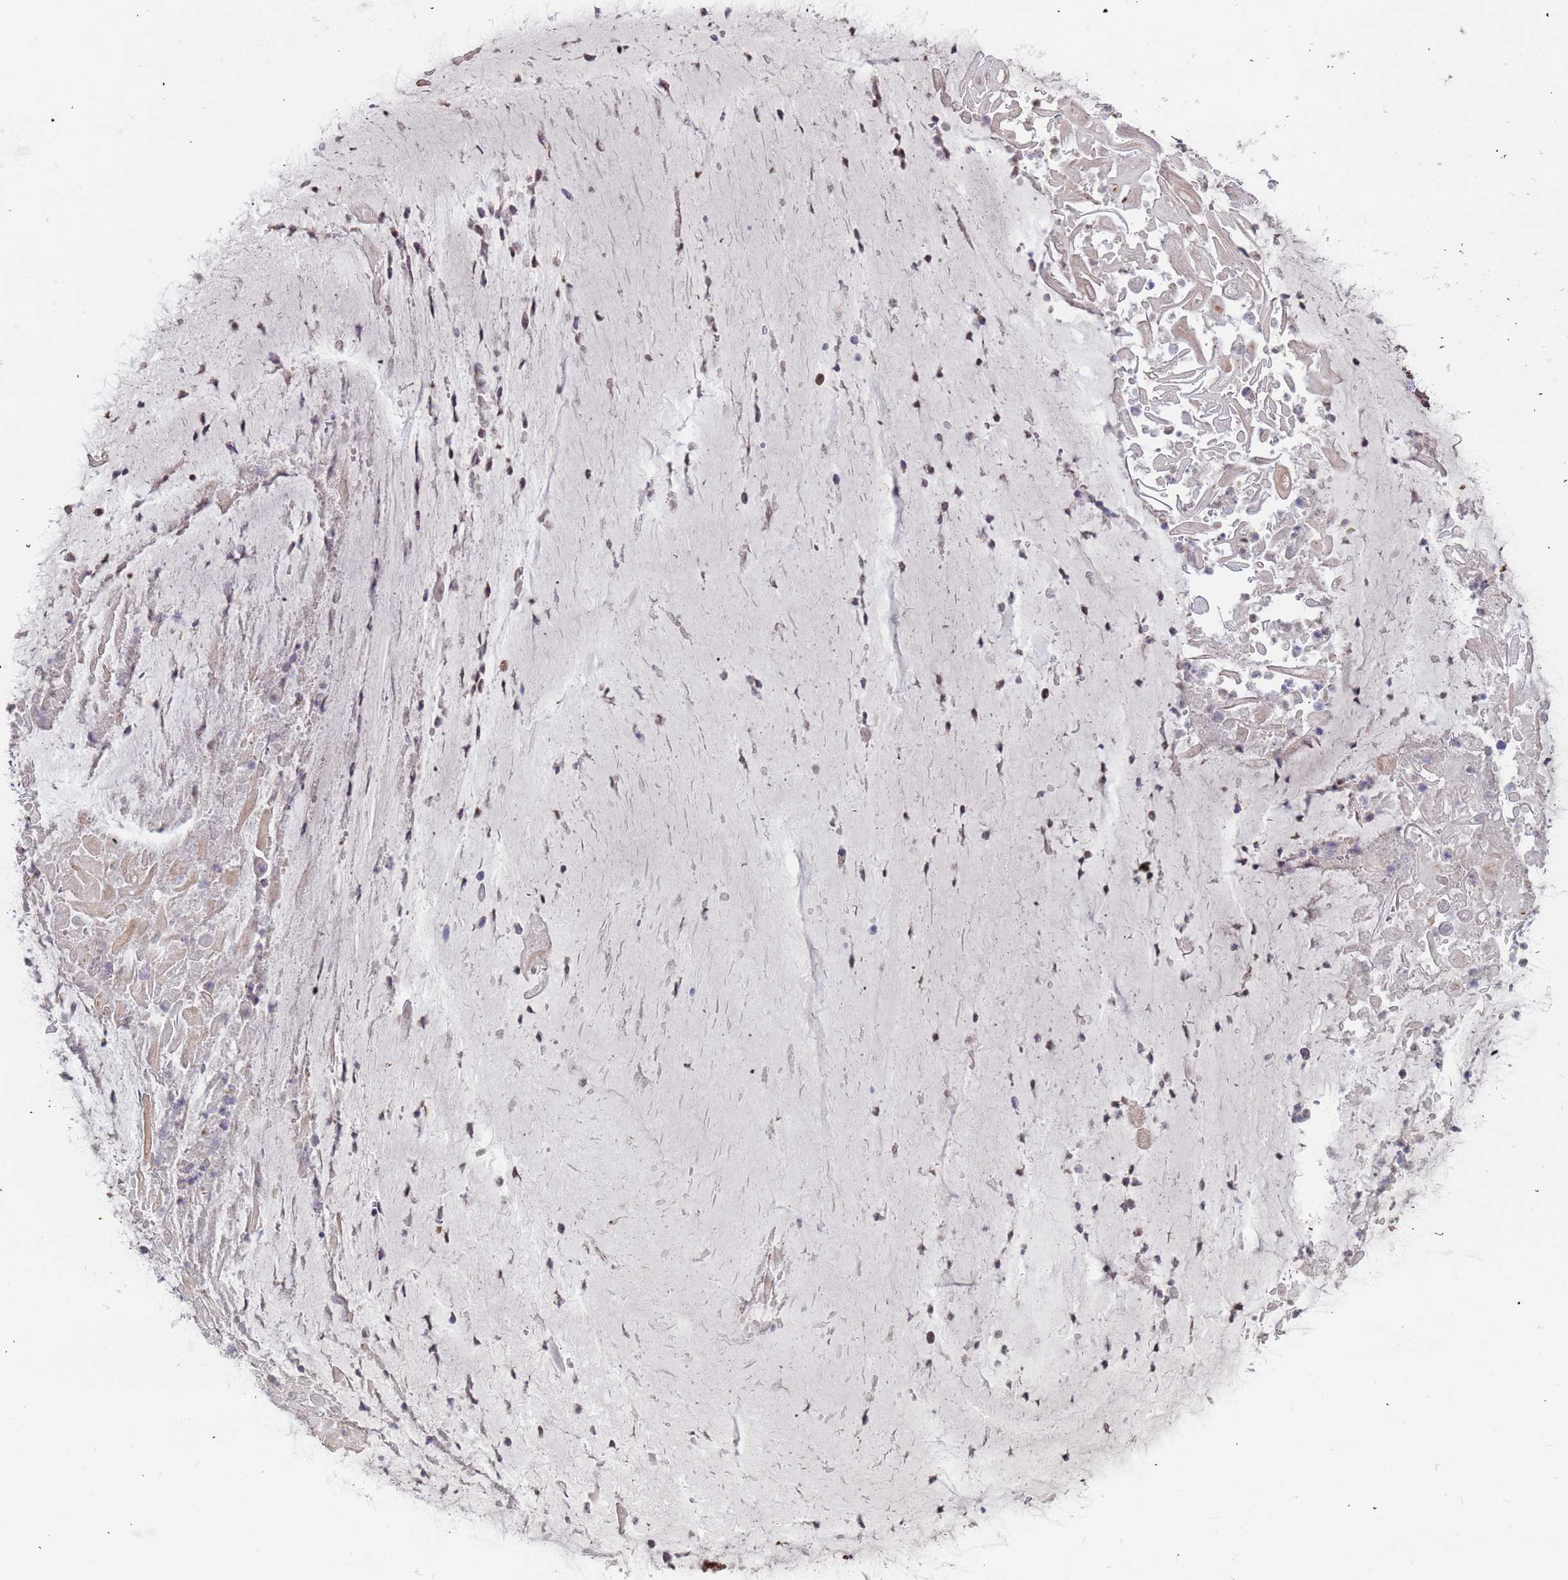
{"staining": {"intensity": "negative", "quantity": "none", "location": "none"}, "tissue": "adipose tissue", "cell_type": "Adipocytes", "image_type": "normal", "snomed": [{"axis": "morphology", "description": "Normal tissue, NOS"}, {"axis": "topography", "description": "Lymph node"}, {"axis": "topography", "description": "Cartilage tissue"}, {"axis": "topography", "description": "Bronchus"}], "caption": "A histopathology image of human adipose tissue is negative for staining in adipocytes. Brightfield microscopy of immunohistochemistry (IHC) stained with DAB (brown) and hematoxylin (blue), captured at high magnification.", "gene": "DENND2B", "patient": {"sex": "male", "age": 63}}